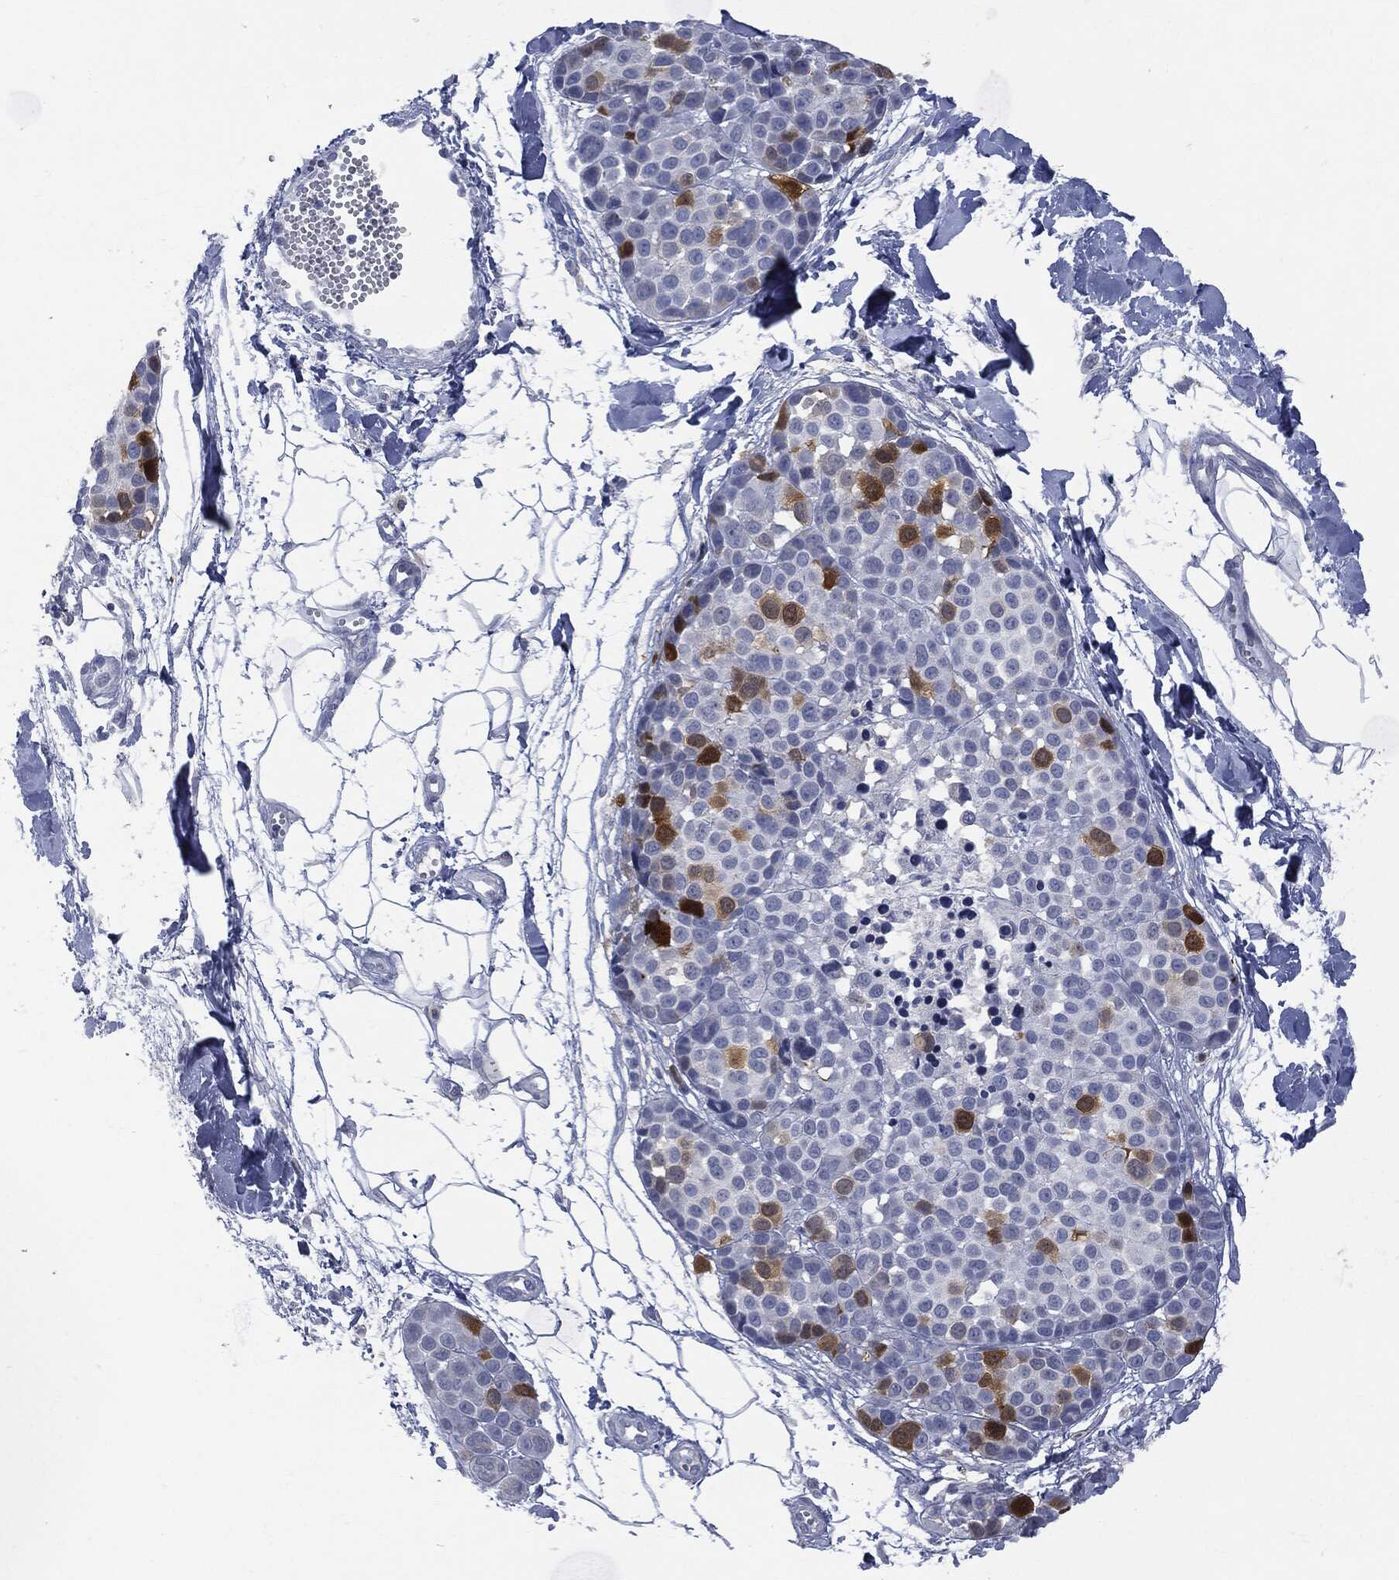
{"staining": {"intensity": "strong", "quantity": "<25%", "location": "cytoplasmic/membranous"}, "tissue": "melanoma", "cell_type": "Tumor cells", "image_type": "cancer", "snomed": [{"axis": "morphology", "description": "Malignant melanoma, NOS"}, {"axis": "topography", "description": "Skin"}], "caption": "Human malignant melanoma stained for a protein (brown) demonstrates strong cytoplasmic/membranous positive expression in about <25% of tumor cells.", "gene": "UBE2C", "patient": {"sex": "female", "age": 86}}